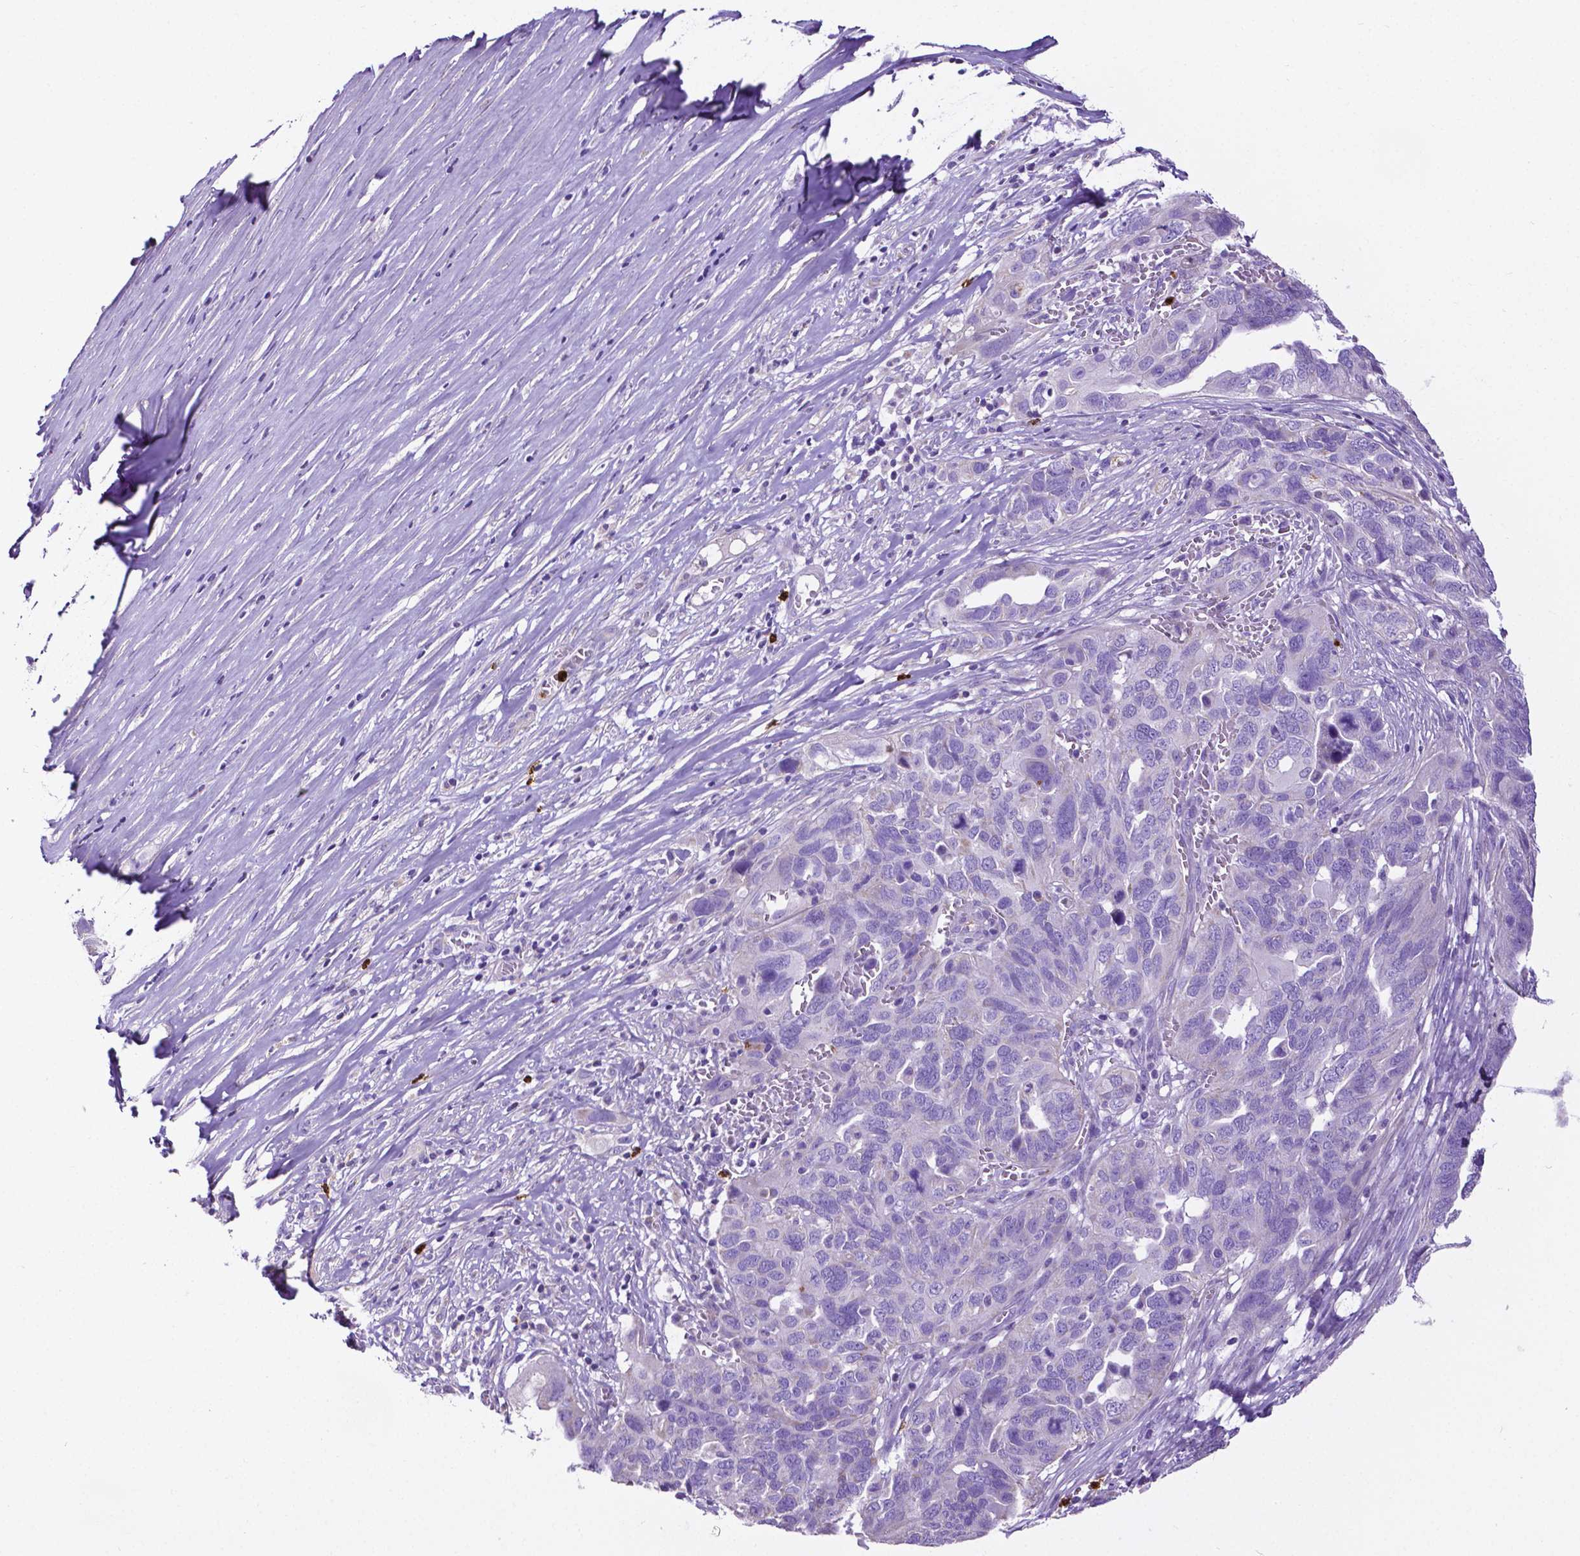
{"staining": {"intensity": "negative", "quantity": "none", "location": "none"}, "tissue": "ovarian cancer", "cell_type": "Tumor cells", "image_type": "cancer", "snomed": [{"axis": "morphology", "description": "Carcinoma, endometroid"}, {"axis": "topography", "description": "Soft tissue"}, {"axis": "topography", "description": "Ovary"}], "caption": "Tumor cells show no significant staining in ovarian cancer (endometroid carcinoma). (Stains: DAB (3,3'-diaminobenzidine) IHC with hematoxylin counter stain, Microscopy: brightfield microscopy at high magnification).", "gene": "MMP9", "patient": {"sex": "female", "age": 52}}